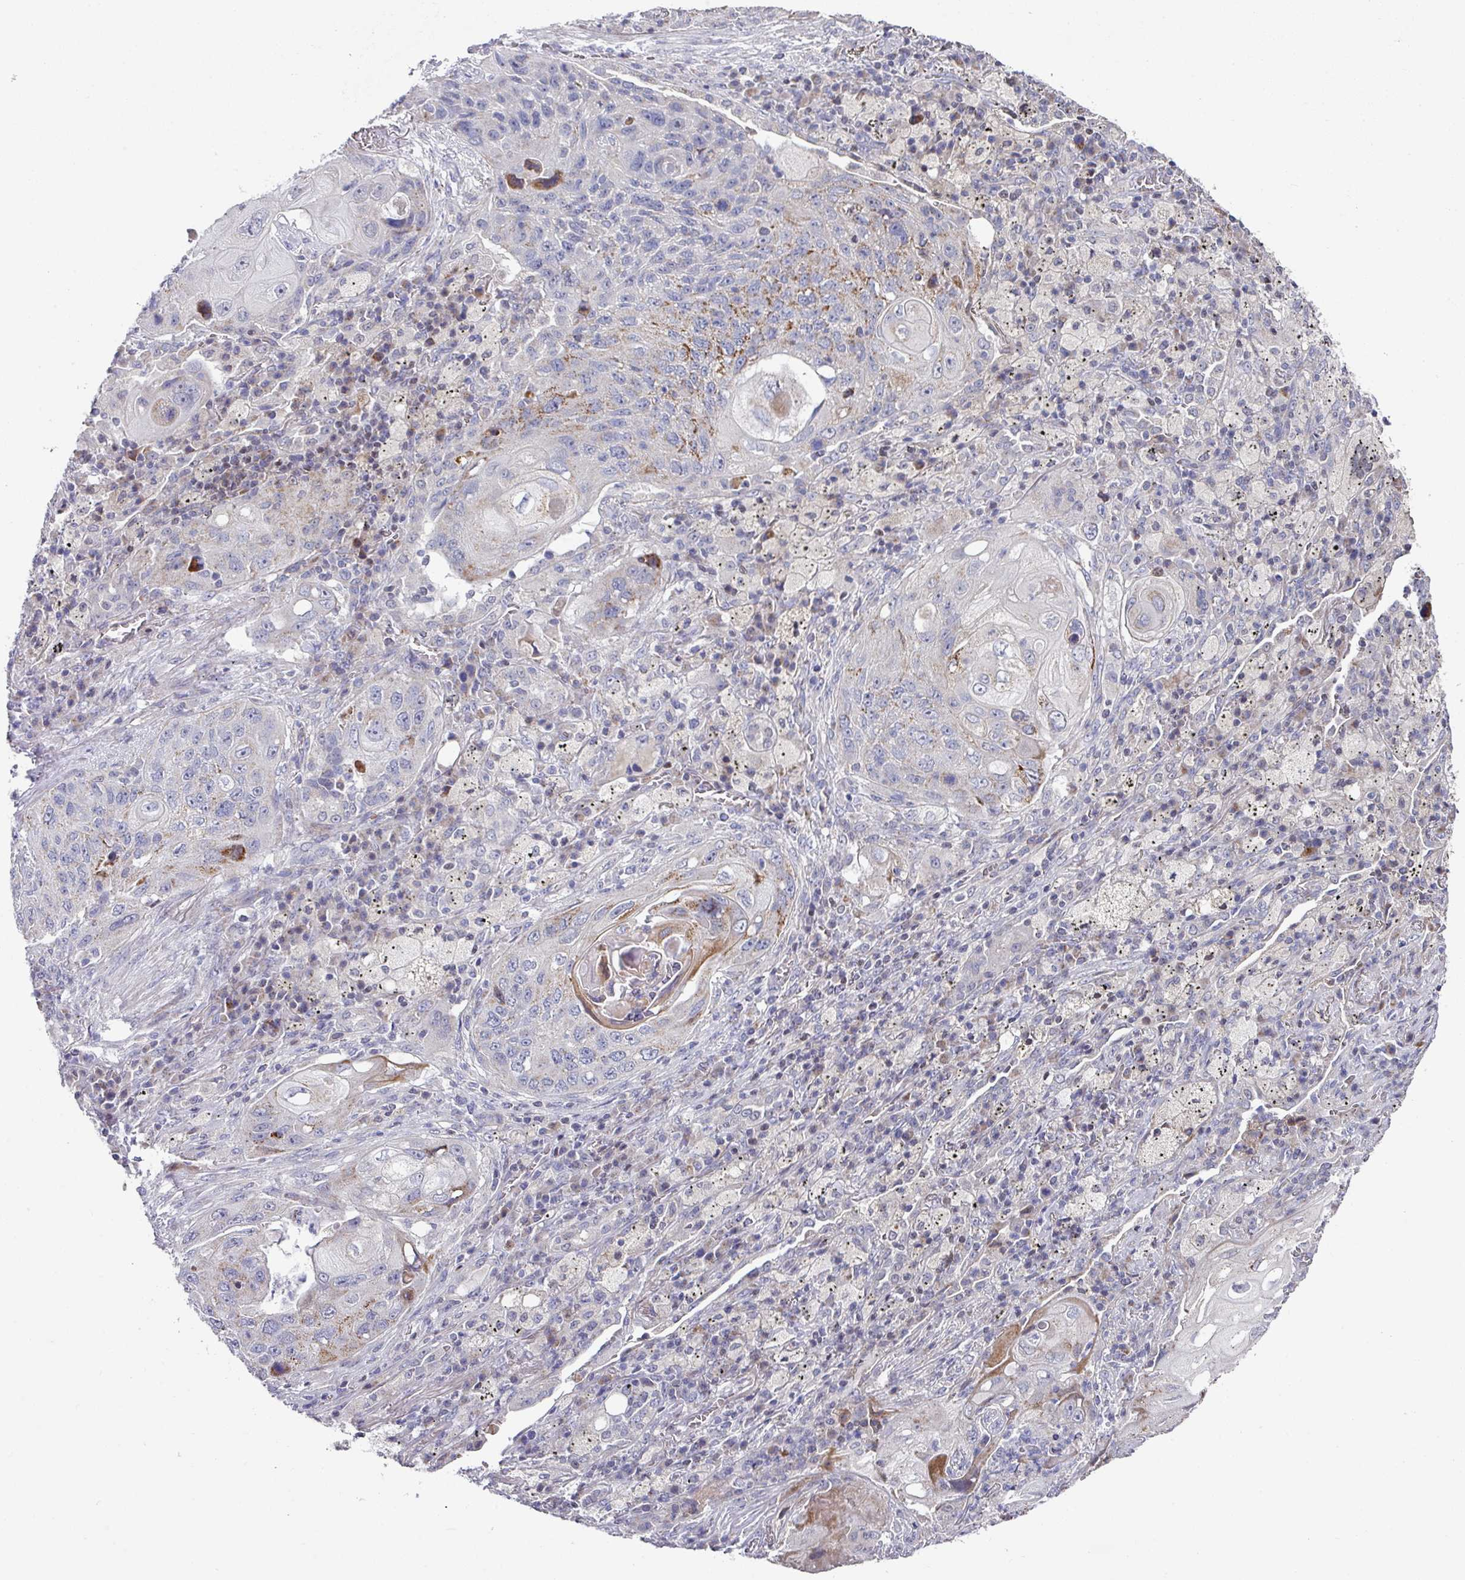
{"staining": {"intensity": "moderate", "quantity": "<25%", "location": "cytoplasmic/membranous"}, "tissue": "lung cancer", "cell_type": "Tumor cells", "image_type": "cancer", "snomed": [{"axis": "morphology", "description": "Squamous cell carcinoma, NOS"}, {"axis": "topography", "description": "Lung"}], "caption": "Protein analysis of squamous cell carcinoma (lung) tissue shows moderate cytoplasmic/membranous positivity in approximately <25% of tumor cells.", "gene": "CBX7", "patient": {"sex": "female", "age": 63}}